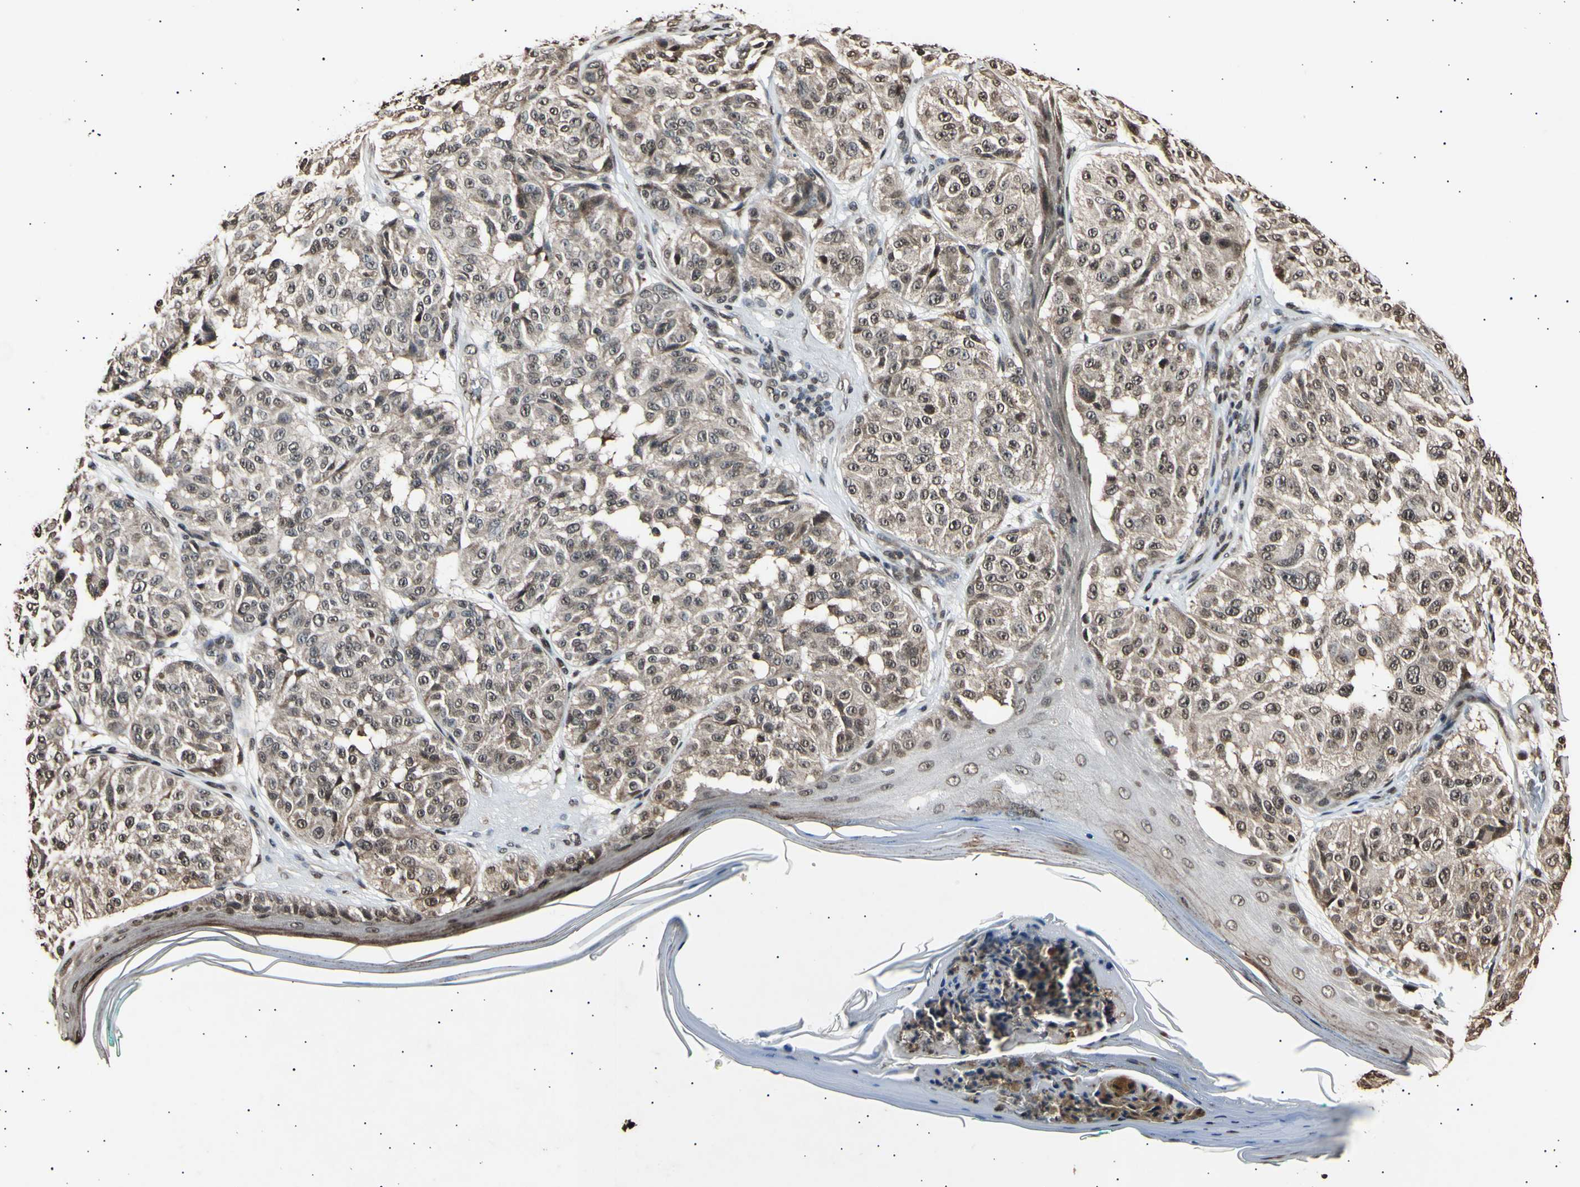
{"staining": {"intensity": "moderate", "quantity": ">75%", "location": "cytoplasmic/membranous,nuclear"}, "tissue": "melanoma", "cell_type": "Tumor cells", "image_type": "cancer", "snomed": [{"axis": "morphology", "description": "Malignant melanoma, NOS"}, {"axis": "topography", "description": "Skin"}], "caption": "Malignant melanoma stained for a protein (brown) displays moderate cytoplasmic/membranous and nuclear positive positivity in about >75% of tumor cells.", "gene": "ANAPC7", "patient": {"sex": "female", "age": 46}}